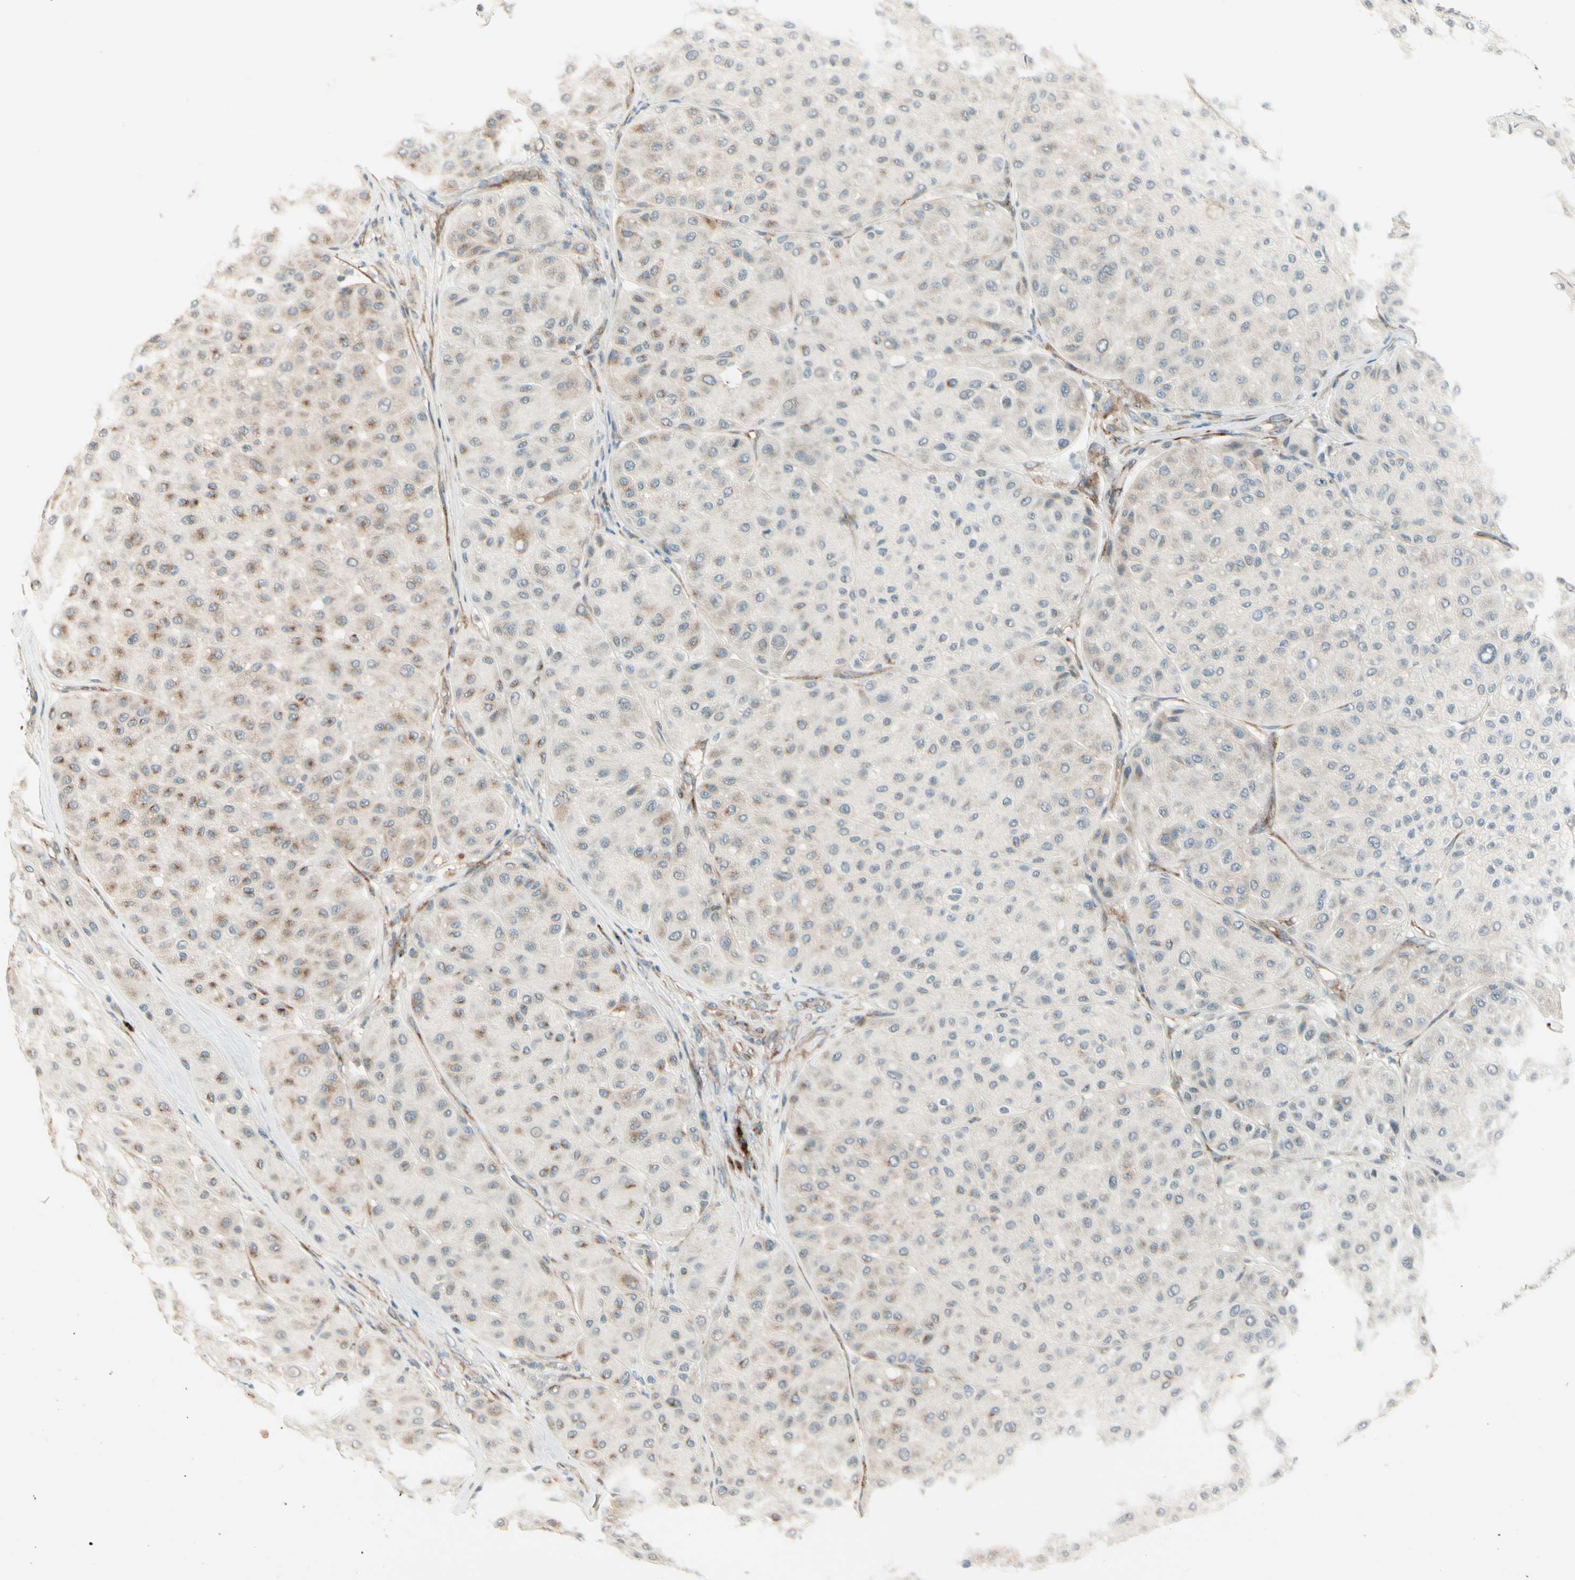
{"staining": {"intensity": "moderate", "quantity": "<25%", "location": "cytoplasmic/membranous"}, "tissue": "melanoma", "cell_type": "Tumor cells", "image_type": "cancer", "snomed": [{"axis": "morphology", "description": "Normal tissue, NOS"}, {"axis": "morphology", "description": "Malignant melanoma, Metastatic site"}, {"axis": "topography", "description": "Skin"}], "caption": "Moderate cytoplasmic/membranous protein staining is present in about <25% of tumor cells in melanoma. The staining was performed using DAB to visualize the protein expression in brown, while the nuclei were stained in blue with hematoxylin (Magnification: 20x).", "gene": "MANSC1", "patient": {"sex": "male", "age": 41}}